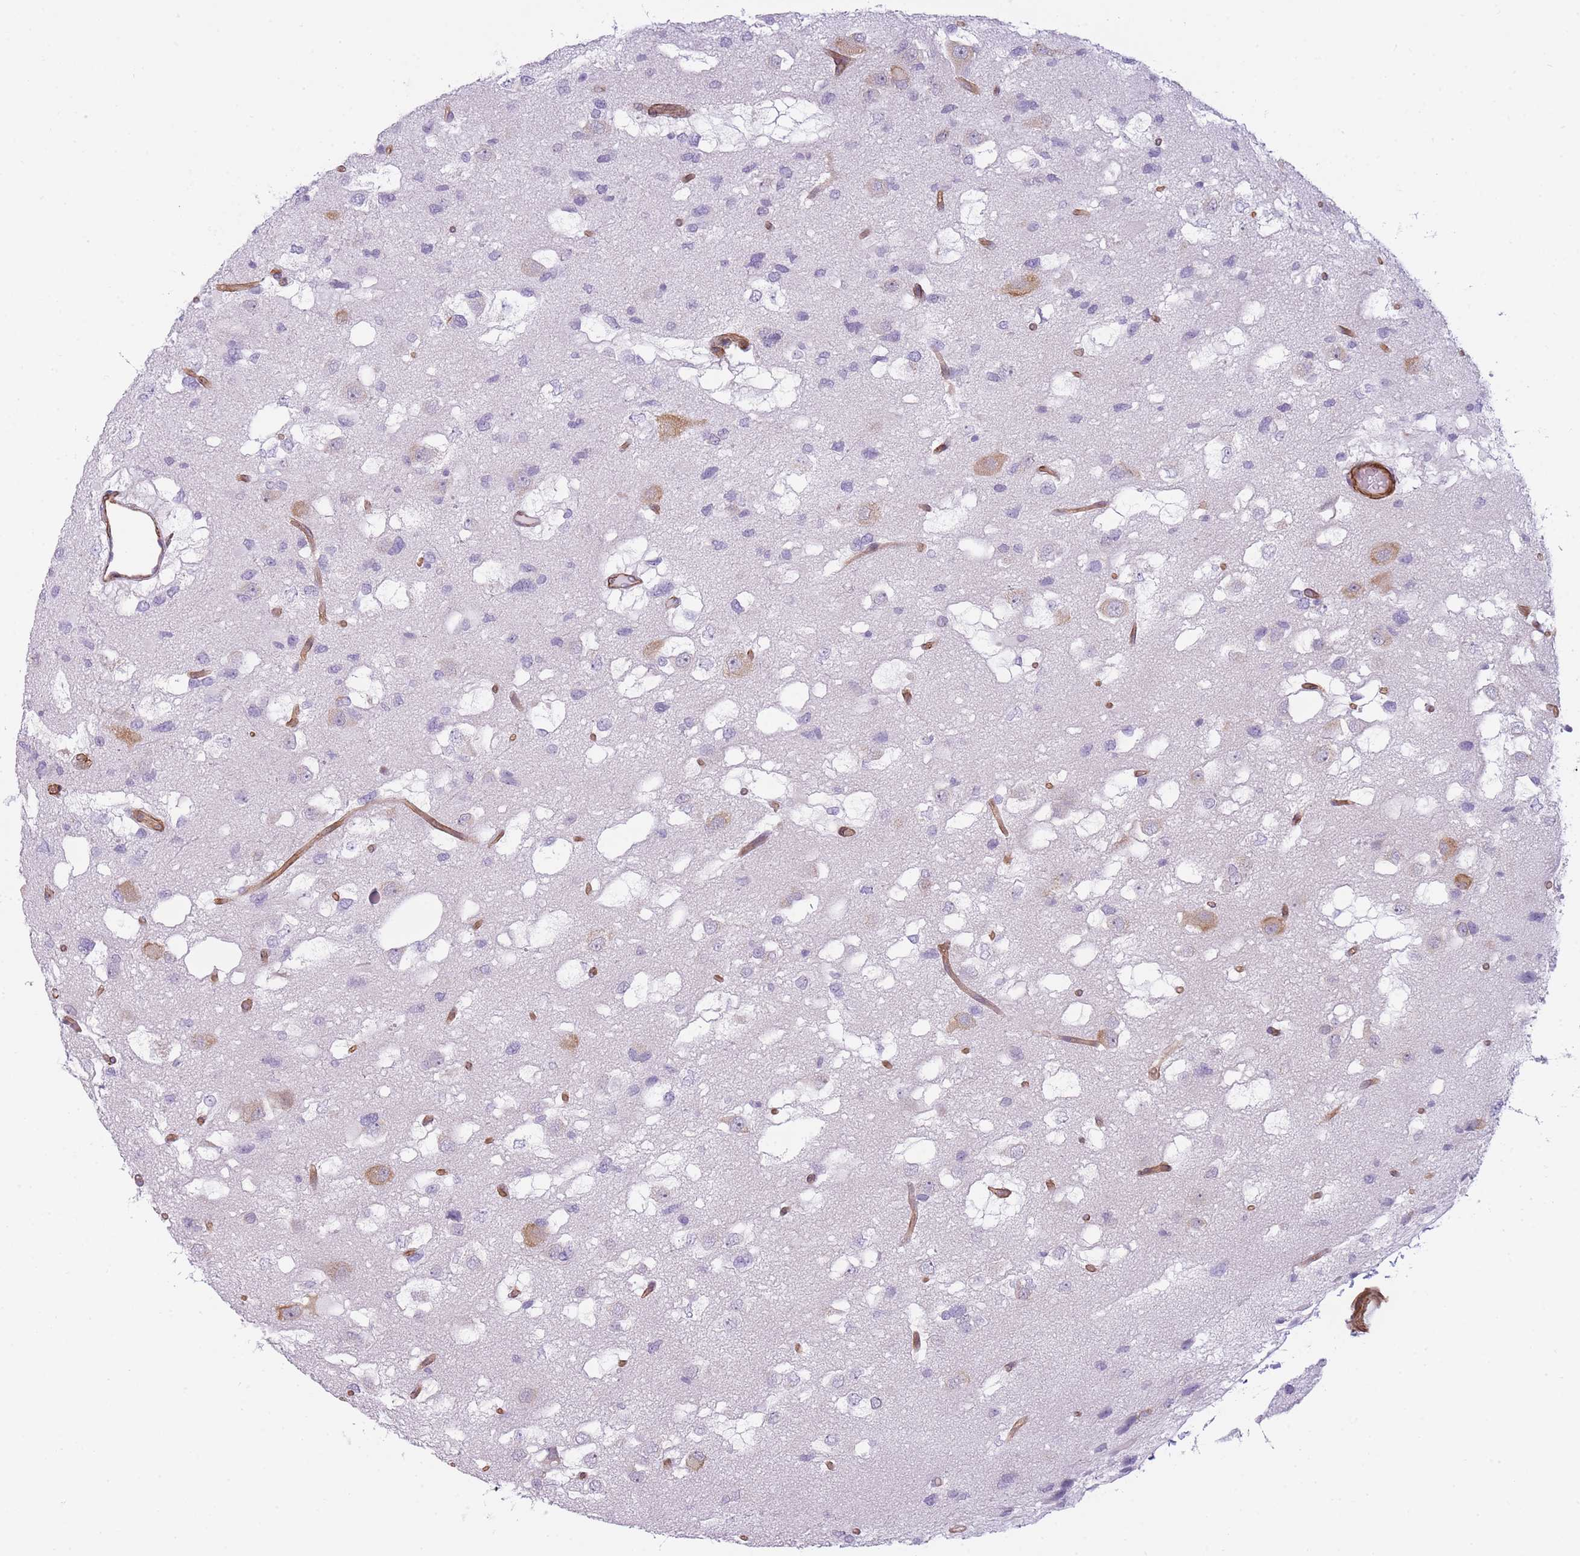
{"staining": {"intensity": "negative", "quantity": "none", "location": "none"}, "tissue": "glioma", "cell_type": "Tumor cells", "image_type": "cancer", "snomed": [{"axis": "morphology", "description": "Glioma, malignant, High grade"}, {"axis": "topography", "description": "Brain"}], "caption": "Immunohistochemistry (IHC) image of glioma stained for a protein (brown), which reveals no positivity in tumor cells.", "gene": "OR6B3", "patient": {"sex": "male", "age": 53}}